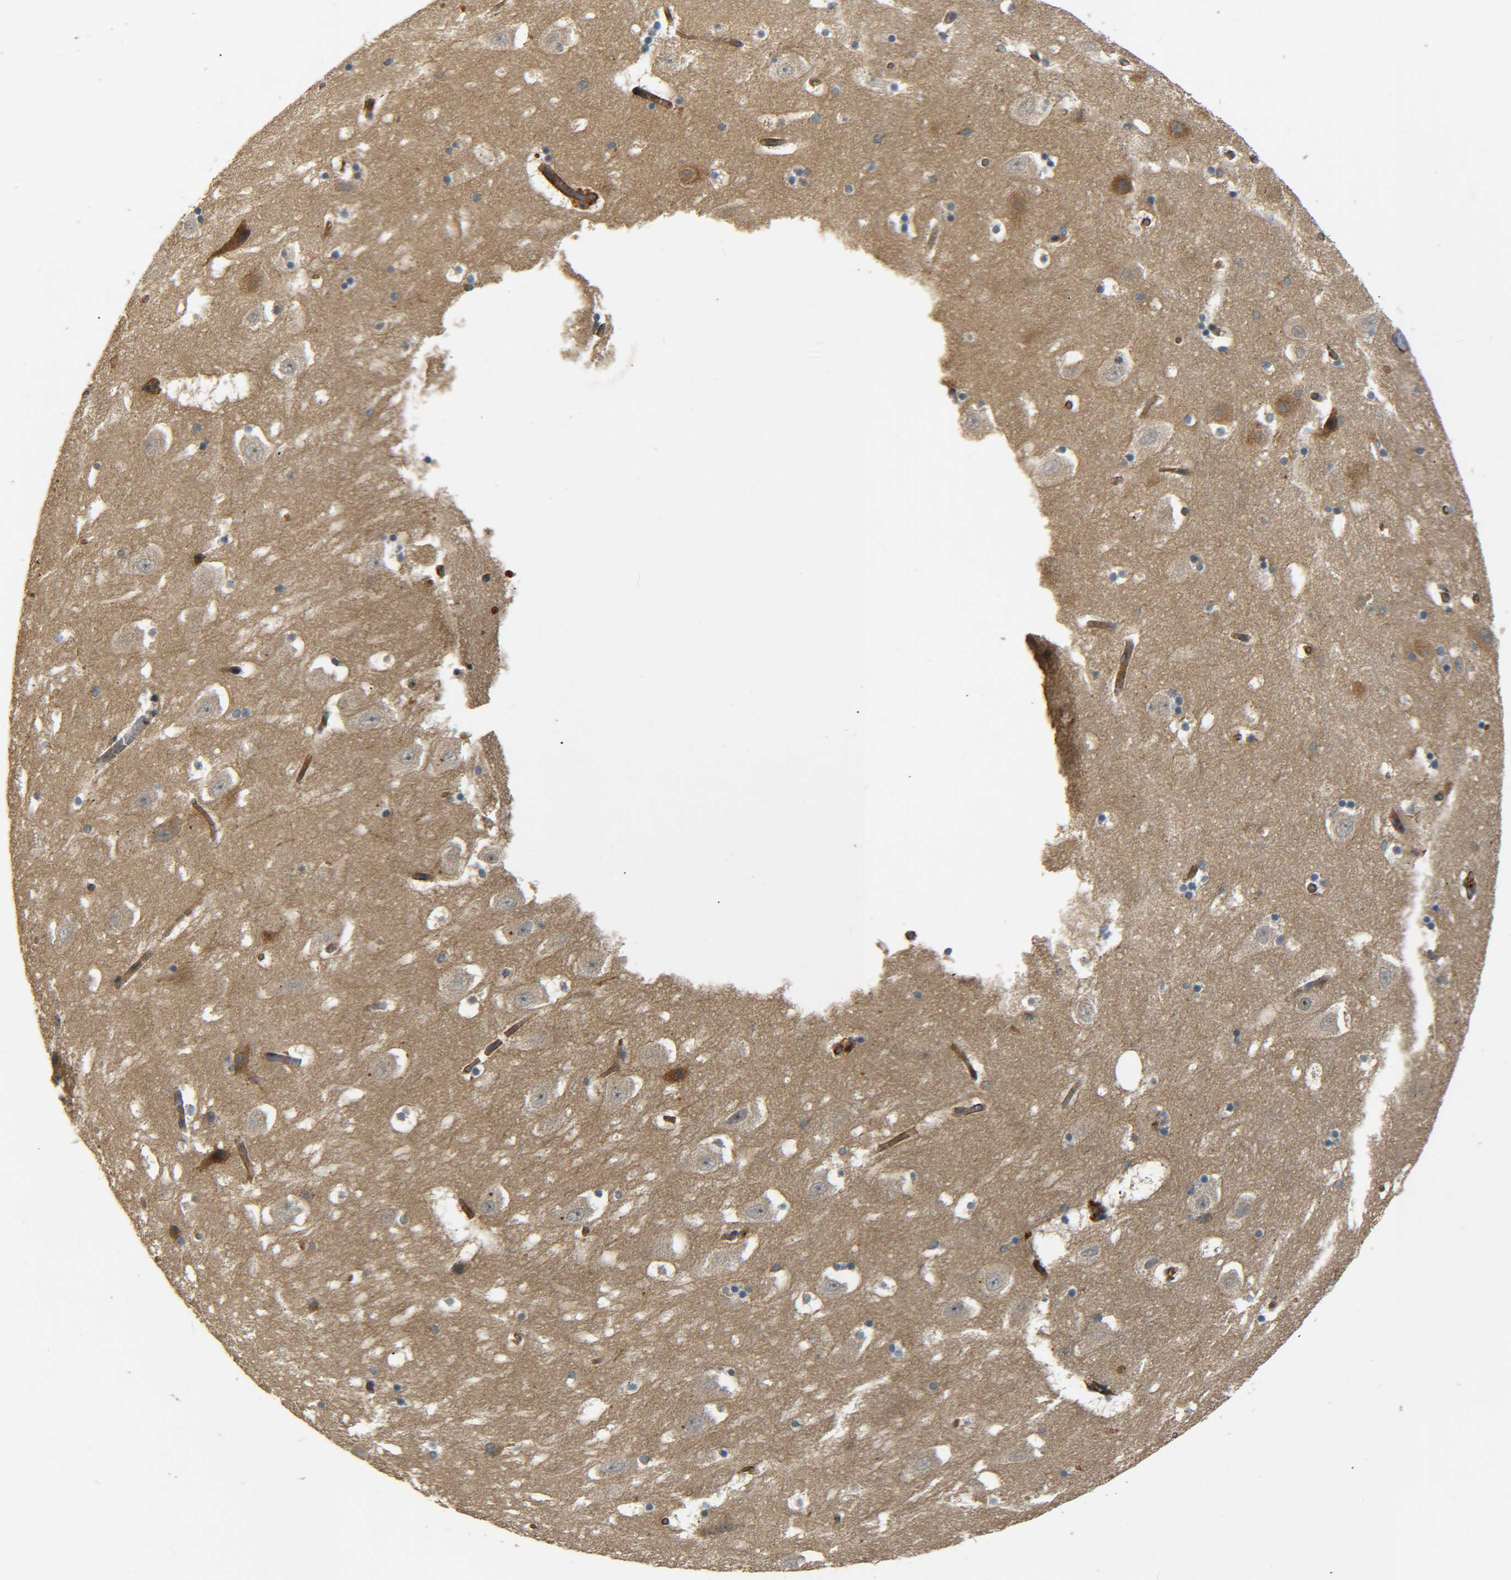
{"staining": {"intensity": "moderate", "quantity": "<25%", "location": "cytoplasmic/membranous"}, "tissue": "hippocampus", "cell_type": "Glial cells", "image_type": "normal", "snomed": [{"axis": "morphology", "description": "Normal tissue, NOS"}, {"axis": "topography", "description": "Hippocampus"}], "caption": "DAB immunohistochemical staining of benign human hippocampus reveals moderate cytoplasmic/membranous protein expression in approximately <25% of glial cells.", "gene": "LRCH3", "patient": {"sex": "male", "age": 45}}